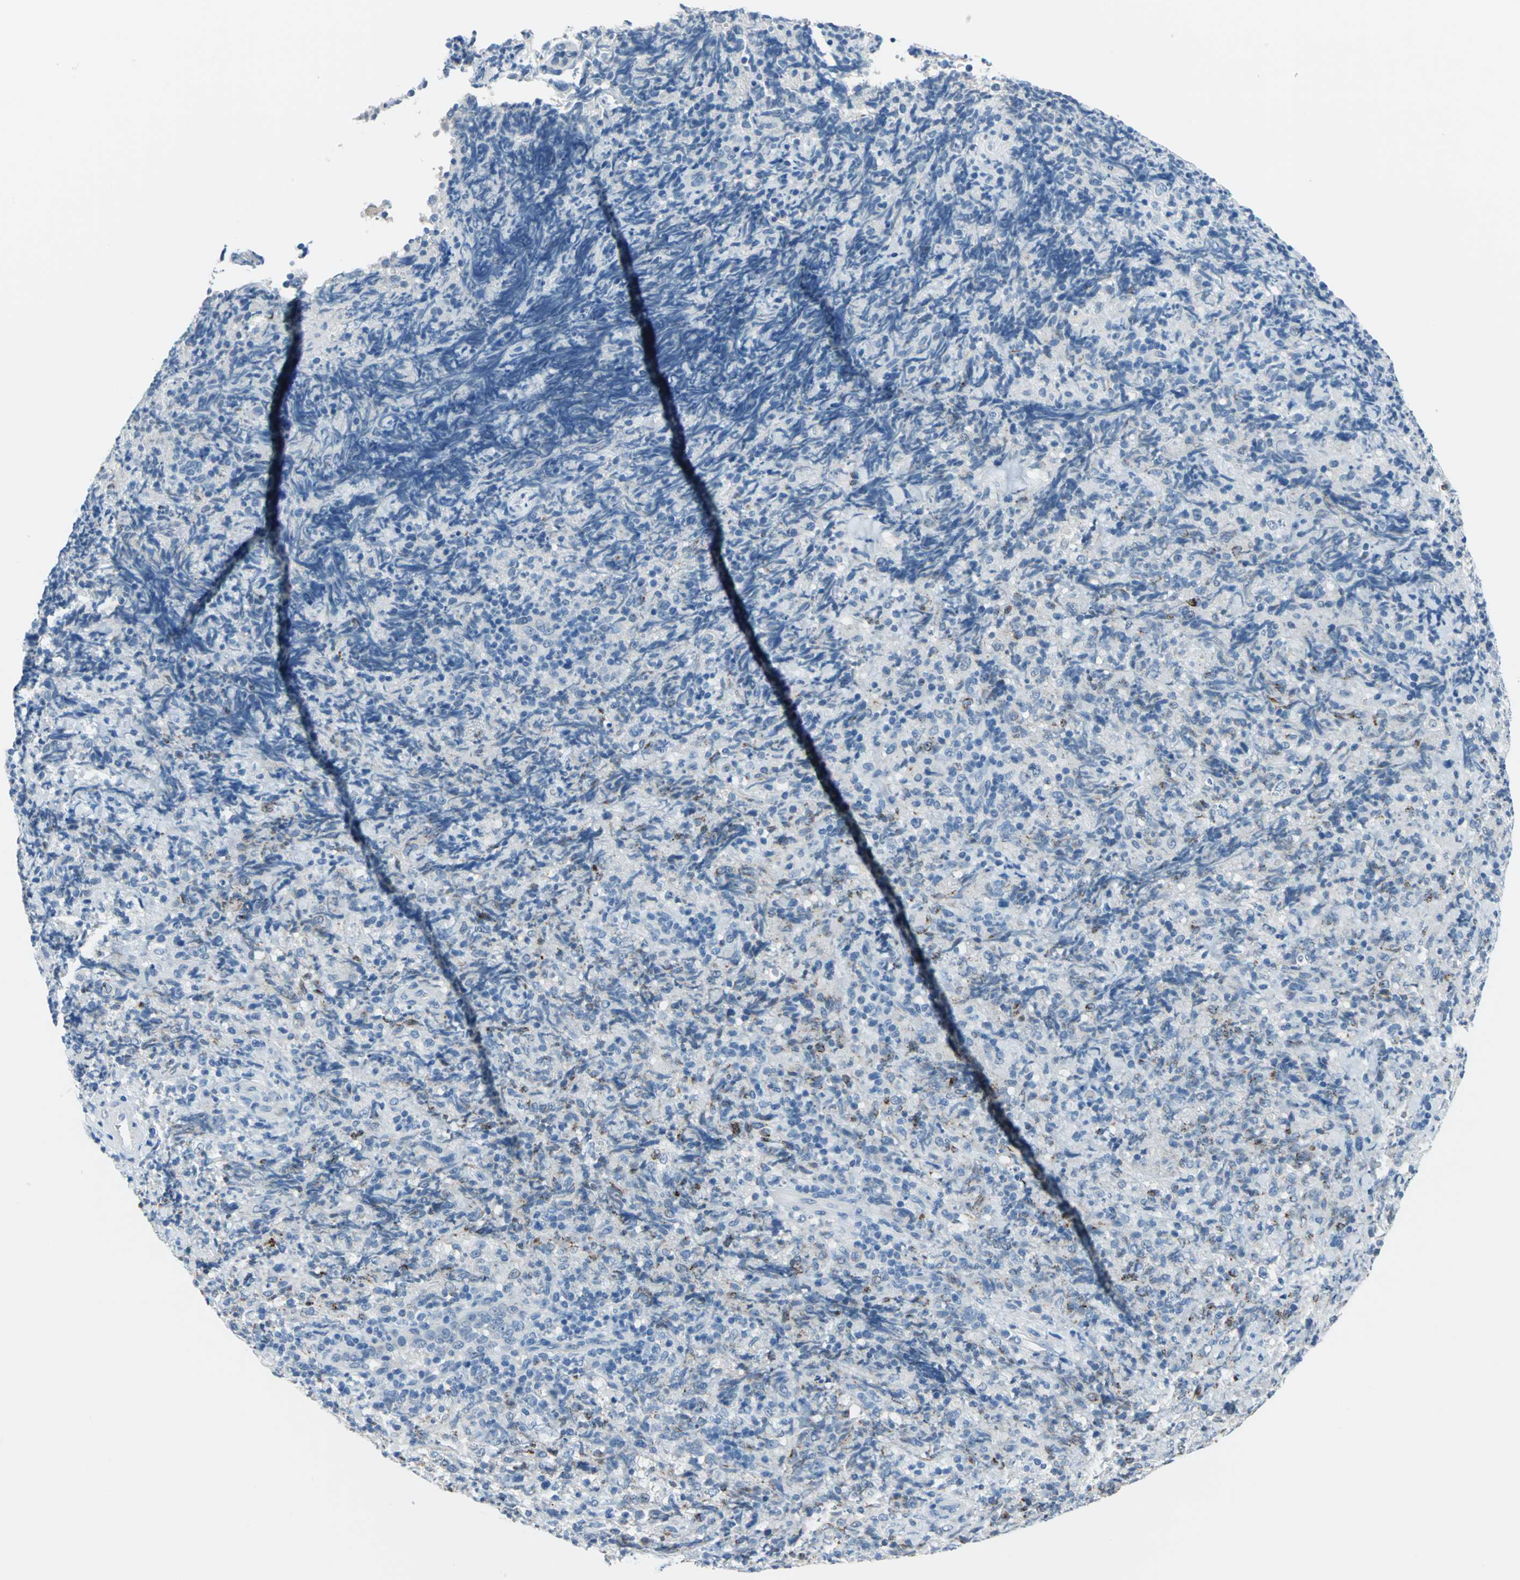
{"staining": {"intensity": "moderate", "quantity": "<25%", "location": "cytoplasmic/membranous"}, "tissue": "lymphoma", "cell_type": "Tumor cells", "image_type": "cancer", "snomed": [{"axis": "morphology", "description": "Malignant lymphoma, non-Hodgkin's type, High grade"}, {"axis": "topography", "description": "Tonsil"}], "caption": "Moderate cytoplasmic/membranous staining is seen in about <25% of tumor cells in malignant lymphoma, non-Hodgkin's type (high-grade).", "gene": "MUC4", "patient": {"sex": "female", "age": 36}}